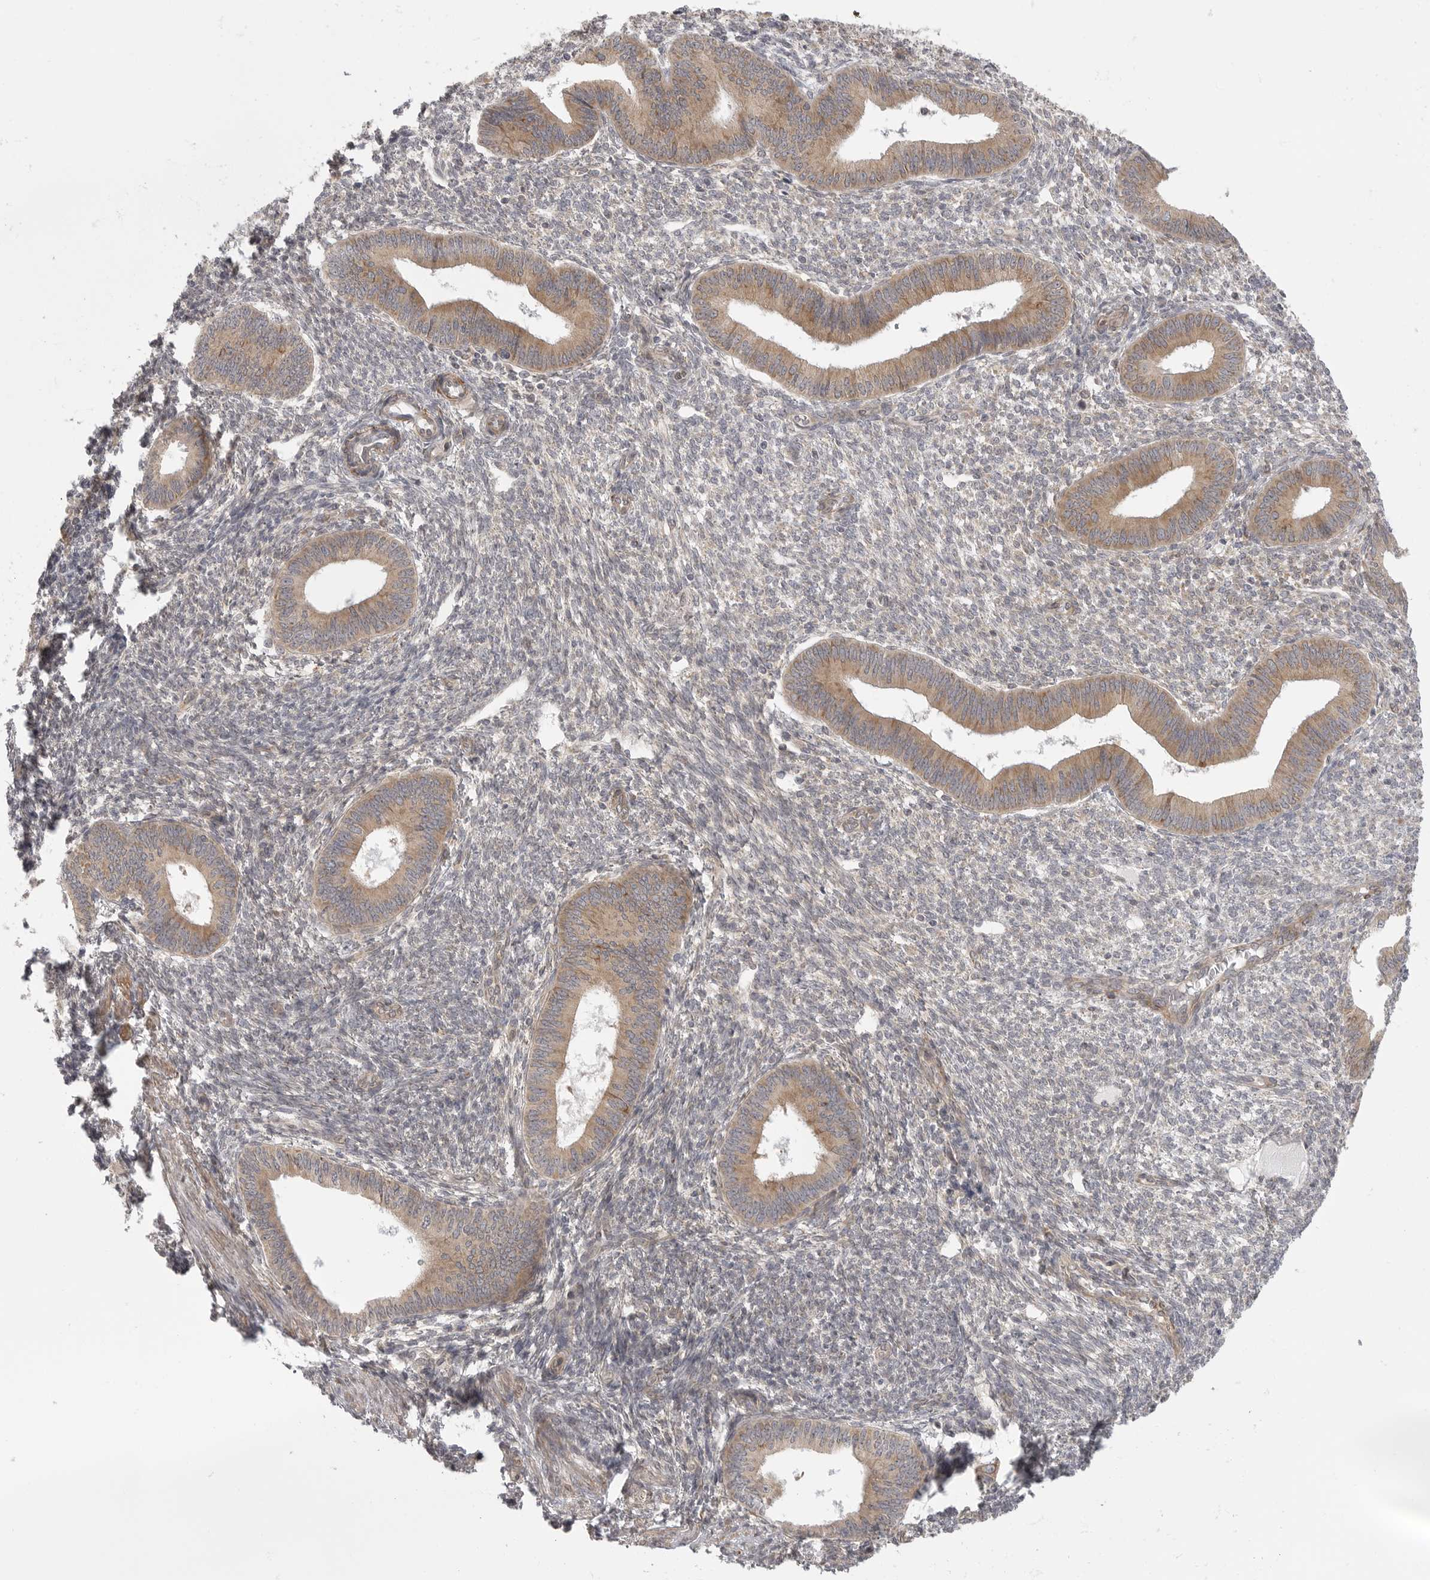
{"staining": {"intensity": "weak", "quantity": "<25%", "location": "cytoplasmic/membranous"}, "tissue": "endometrium", "cell_type": "Cells in endometrial stroma", "image_type": "normal", "snomed": [{"axis": "morphology", "description": "Normal tissue, NOS"}, {"axis": "topography", "description": "Endometrium"}], "caption": "The photomicrograph demonstrates no significant staining in cells in endometrial stroma of endometrium.", "gene": "CERS2", "patient": {"sex": "female", "age": 46}}